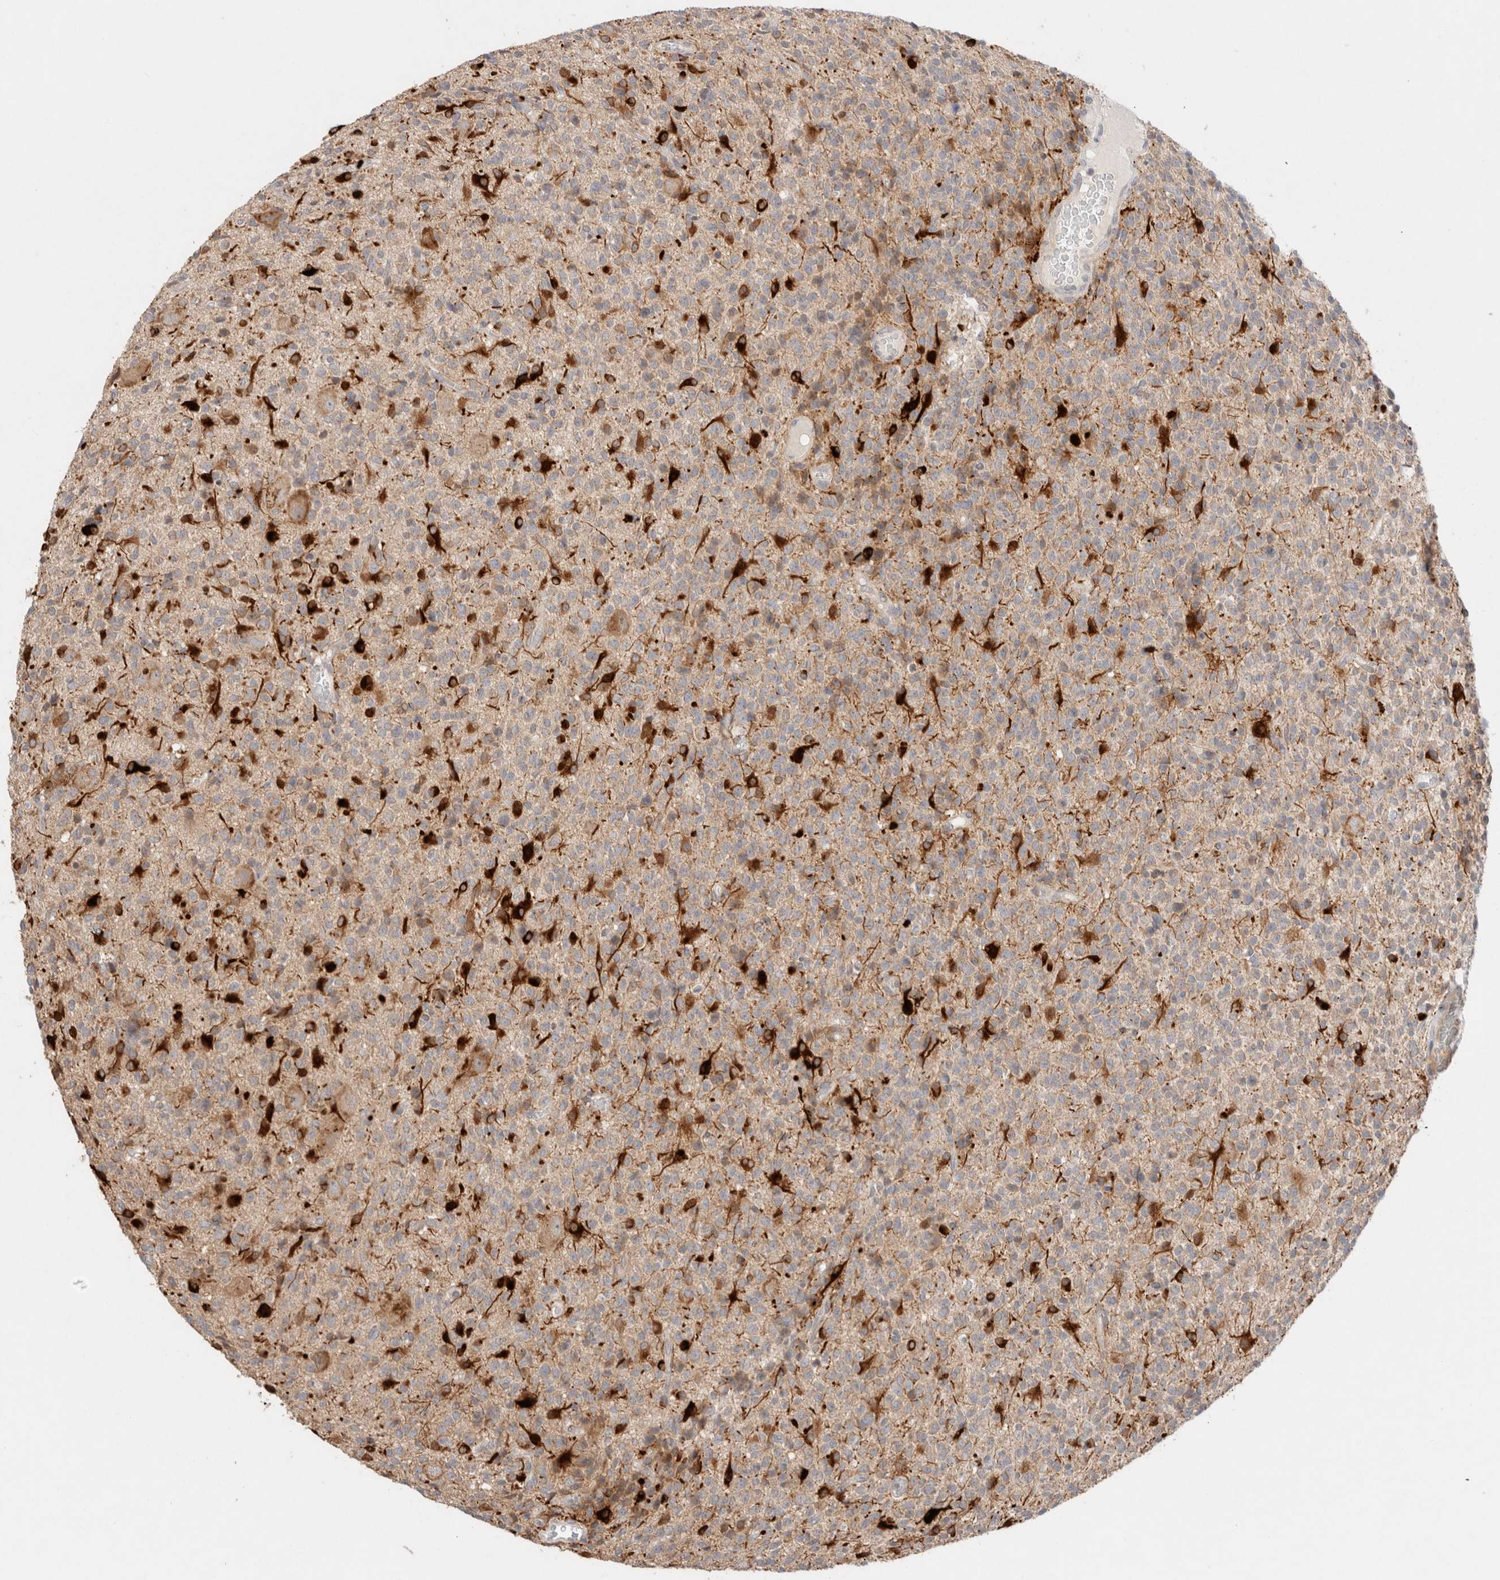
{"staining": {"intensity": "strong", "quantity": "<25%", "location": "cytoplasmic/membranous"}, "tissue": "glioma", "cell_type": "Tumor cells", "image_type": "cancer", "snomed": [{"axis": "morphology", "description": "Glioma, malignant, High grade"}, {"axis": "topography", "description": "Brain"}], "caption": "An immunohistochemistry image of tumor tissue is shown. Protein staining in brown shows strong cytoplasmic/membranous positivity in malignant high-grade glioma within tumor cells. Immunohistochemistry stains the protein of interest in brown and the nuclei are stained blue.", "gene": "ERI3", "patient": {"sex": "male", "age": 34}}